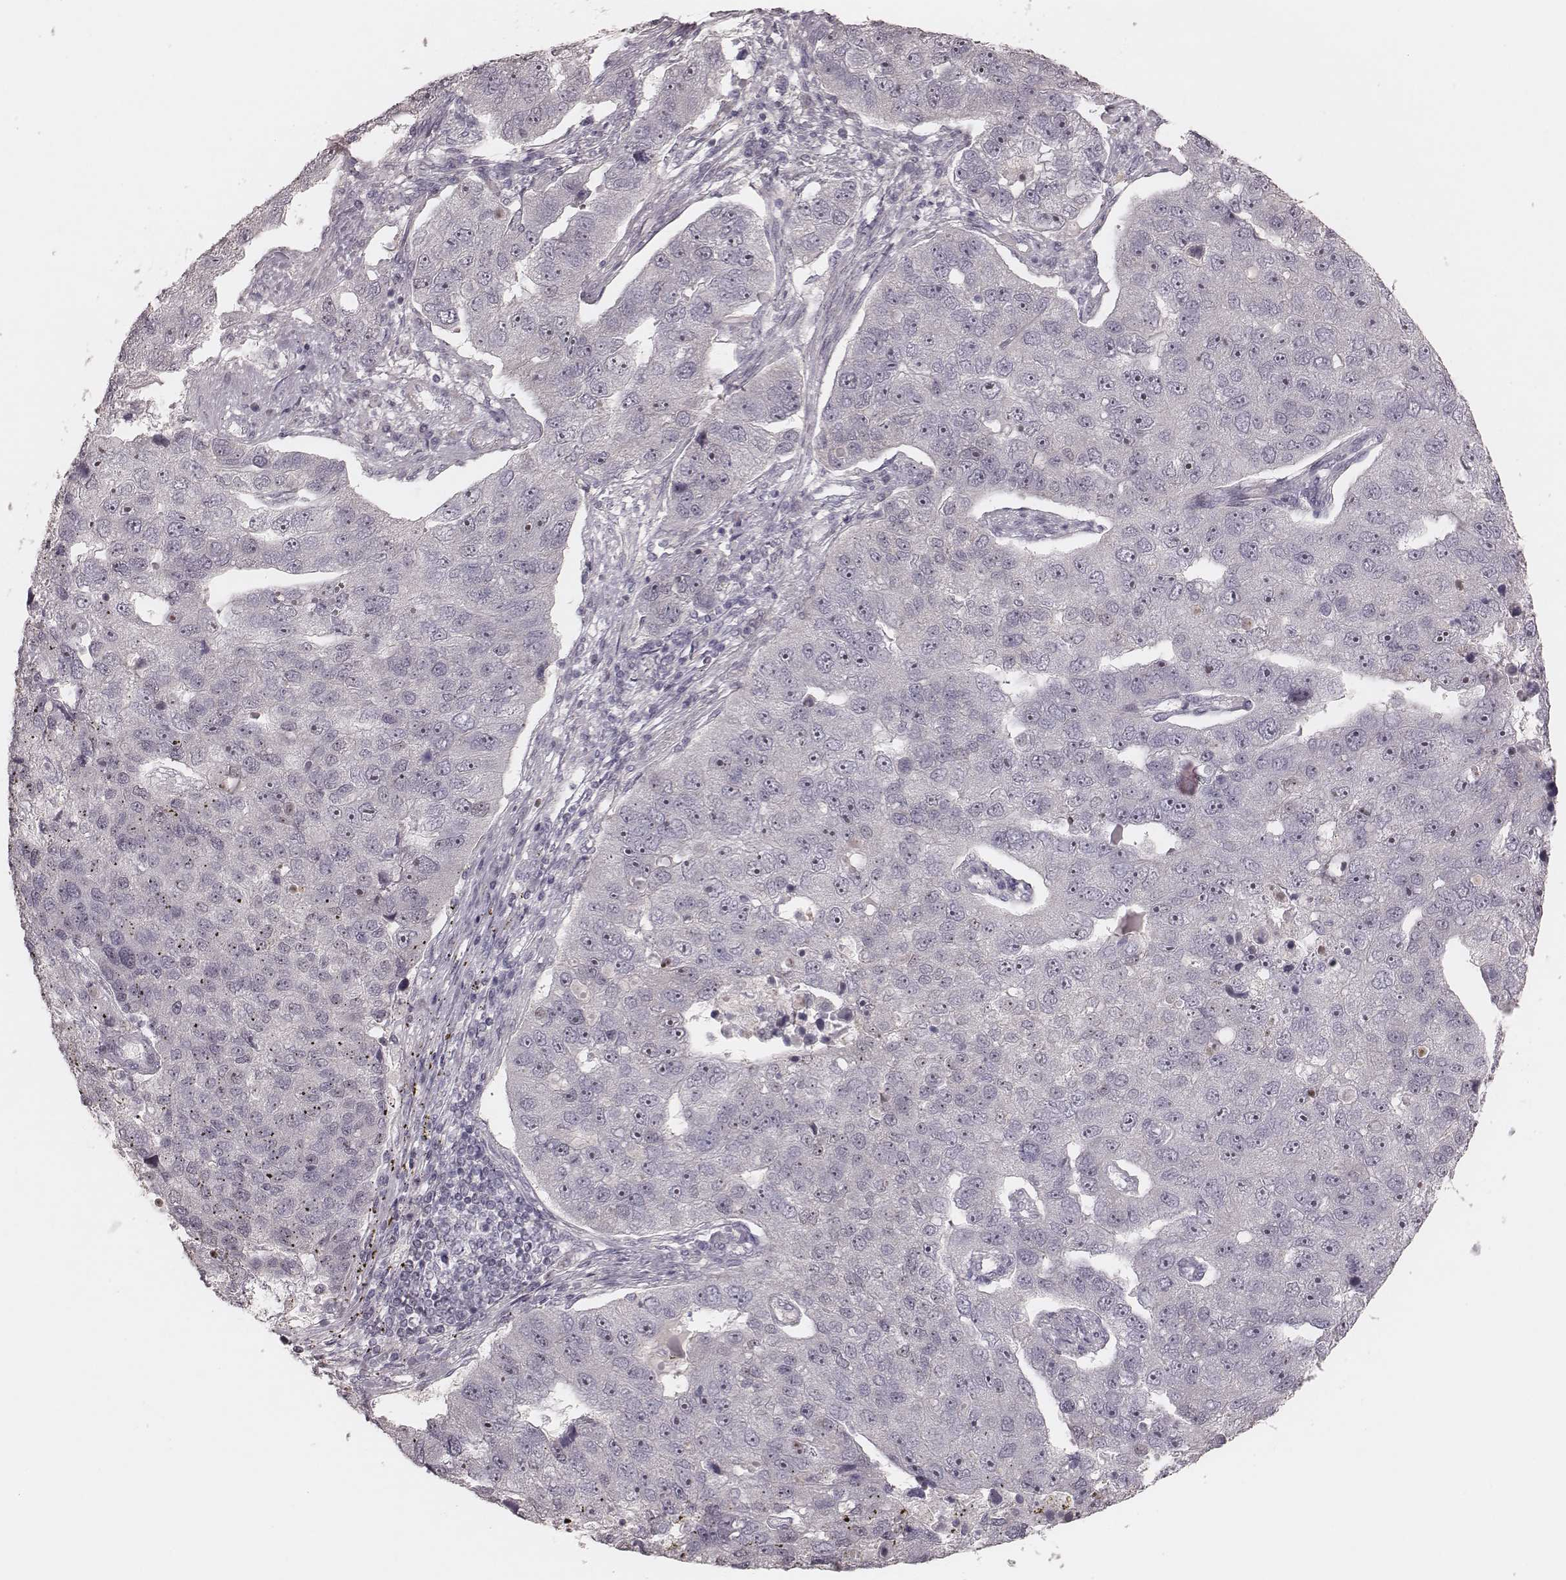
{"staining": {"intensity": "negative", "quantity": "none", "location": "none"}, "tissue": "pancreatic cancer", "cell_type": "Tumor cells", "image_type": "cancer", "snomed": [{"axis": "morphology", "description": "Adenocarcinoma, NOS"}, {"axis": "topography", "description": "Pancreas"}], "caption": "The photomicrograph displays no staining of tumor cells in pancreatic adenocarcinoma.", "gene": "FAM13B", "patient": {"sex": "female", "age": 61}}